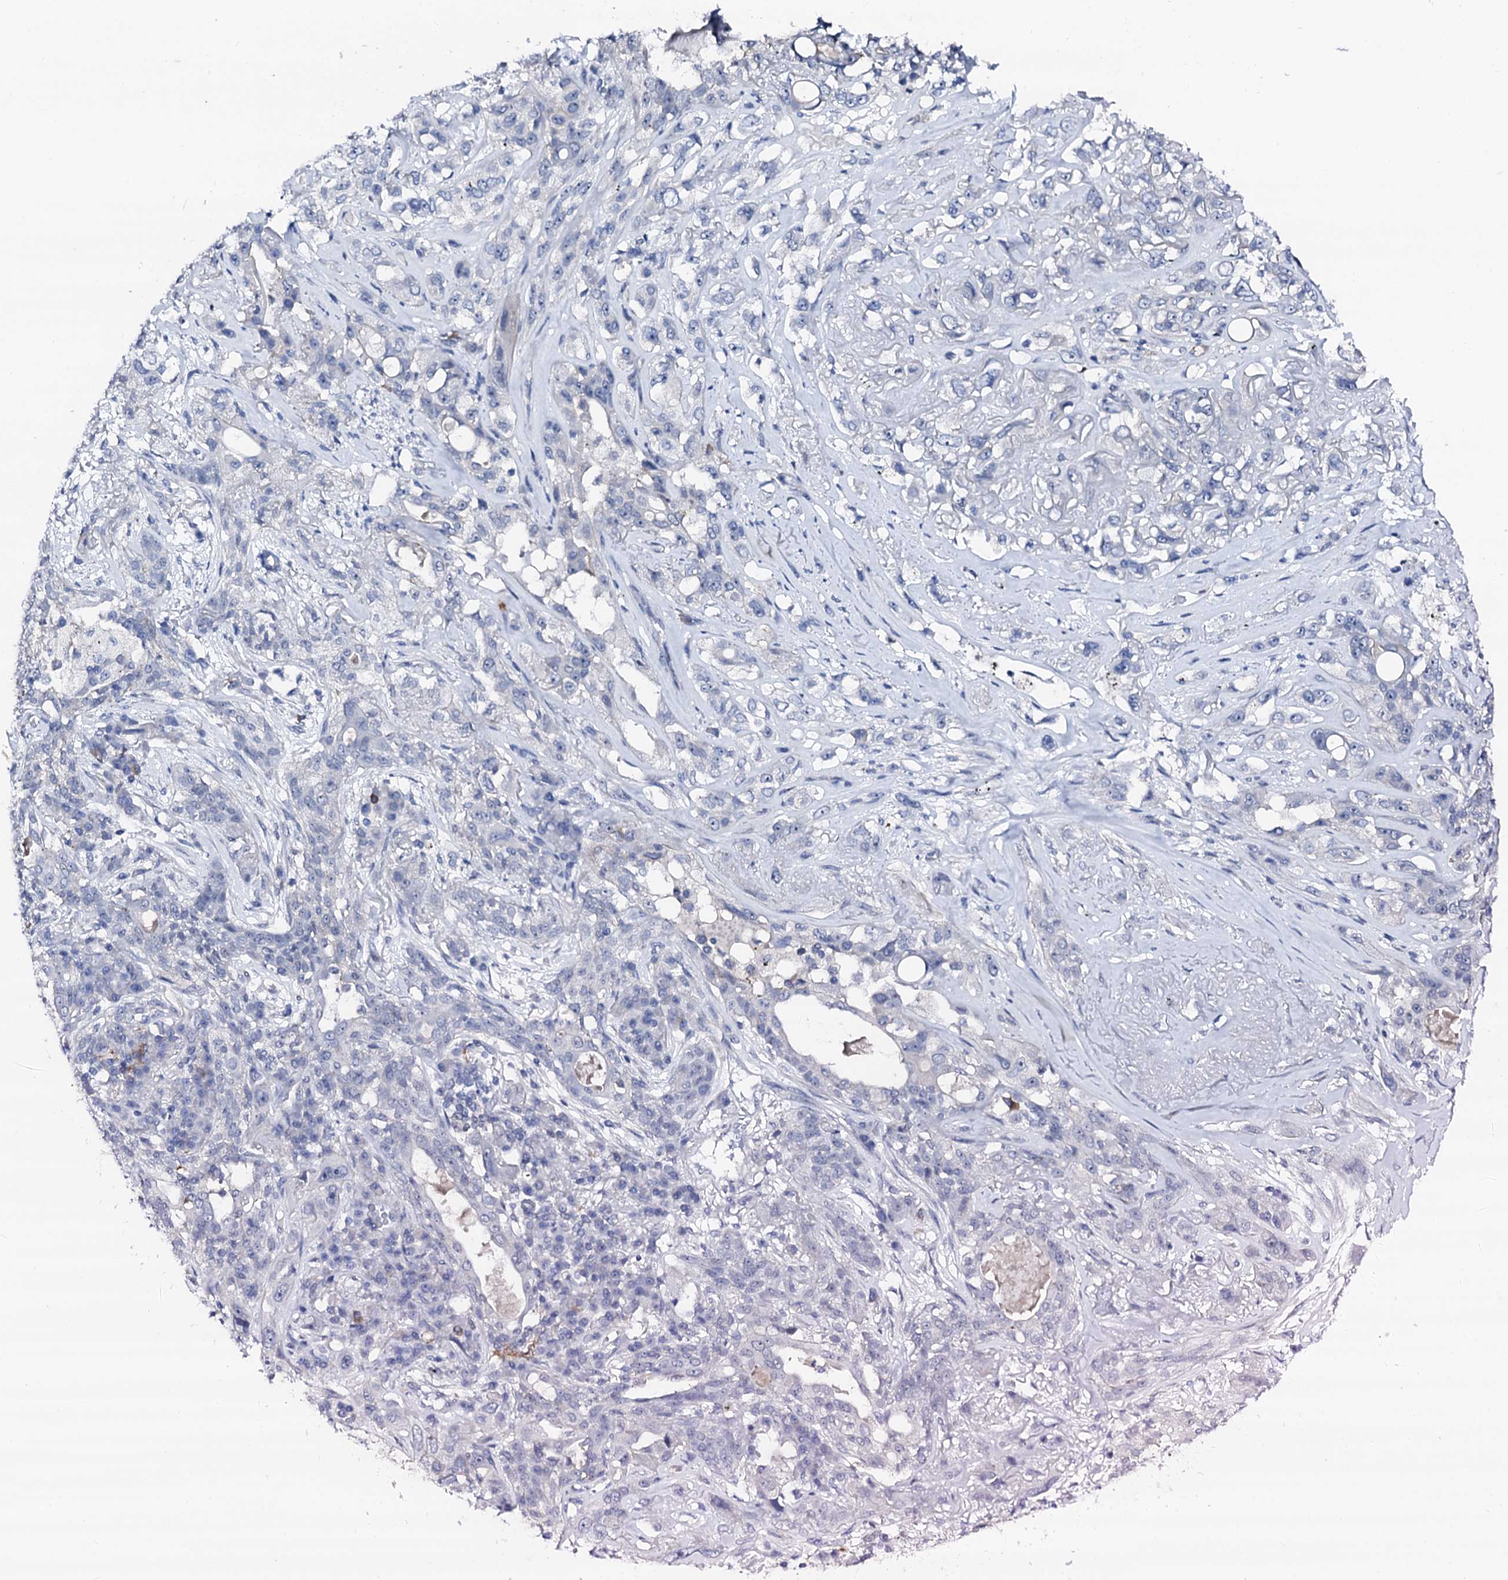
{"staining": {"intensity": "negative", "quantity": "none", "location": "none"}, "tissue": "lung cancer", "cell_type": "Tumor cells", "image_type": "cancer", "snomed": [{"axis": "morphology", "description": "Squamous cell carcinoma, NOS"}, {"axis": "topography", "description": "Lung"}], "caption": "Human lung cancer (squamous cell carcinoma) stained for a protein using immunohistochemistry (IHC) demonstrates no staining in tumor cells.", "gene": "TRAFD1", "patient": {"sex": "female", "age": 70}}